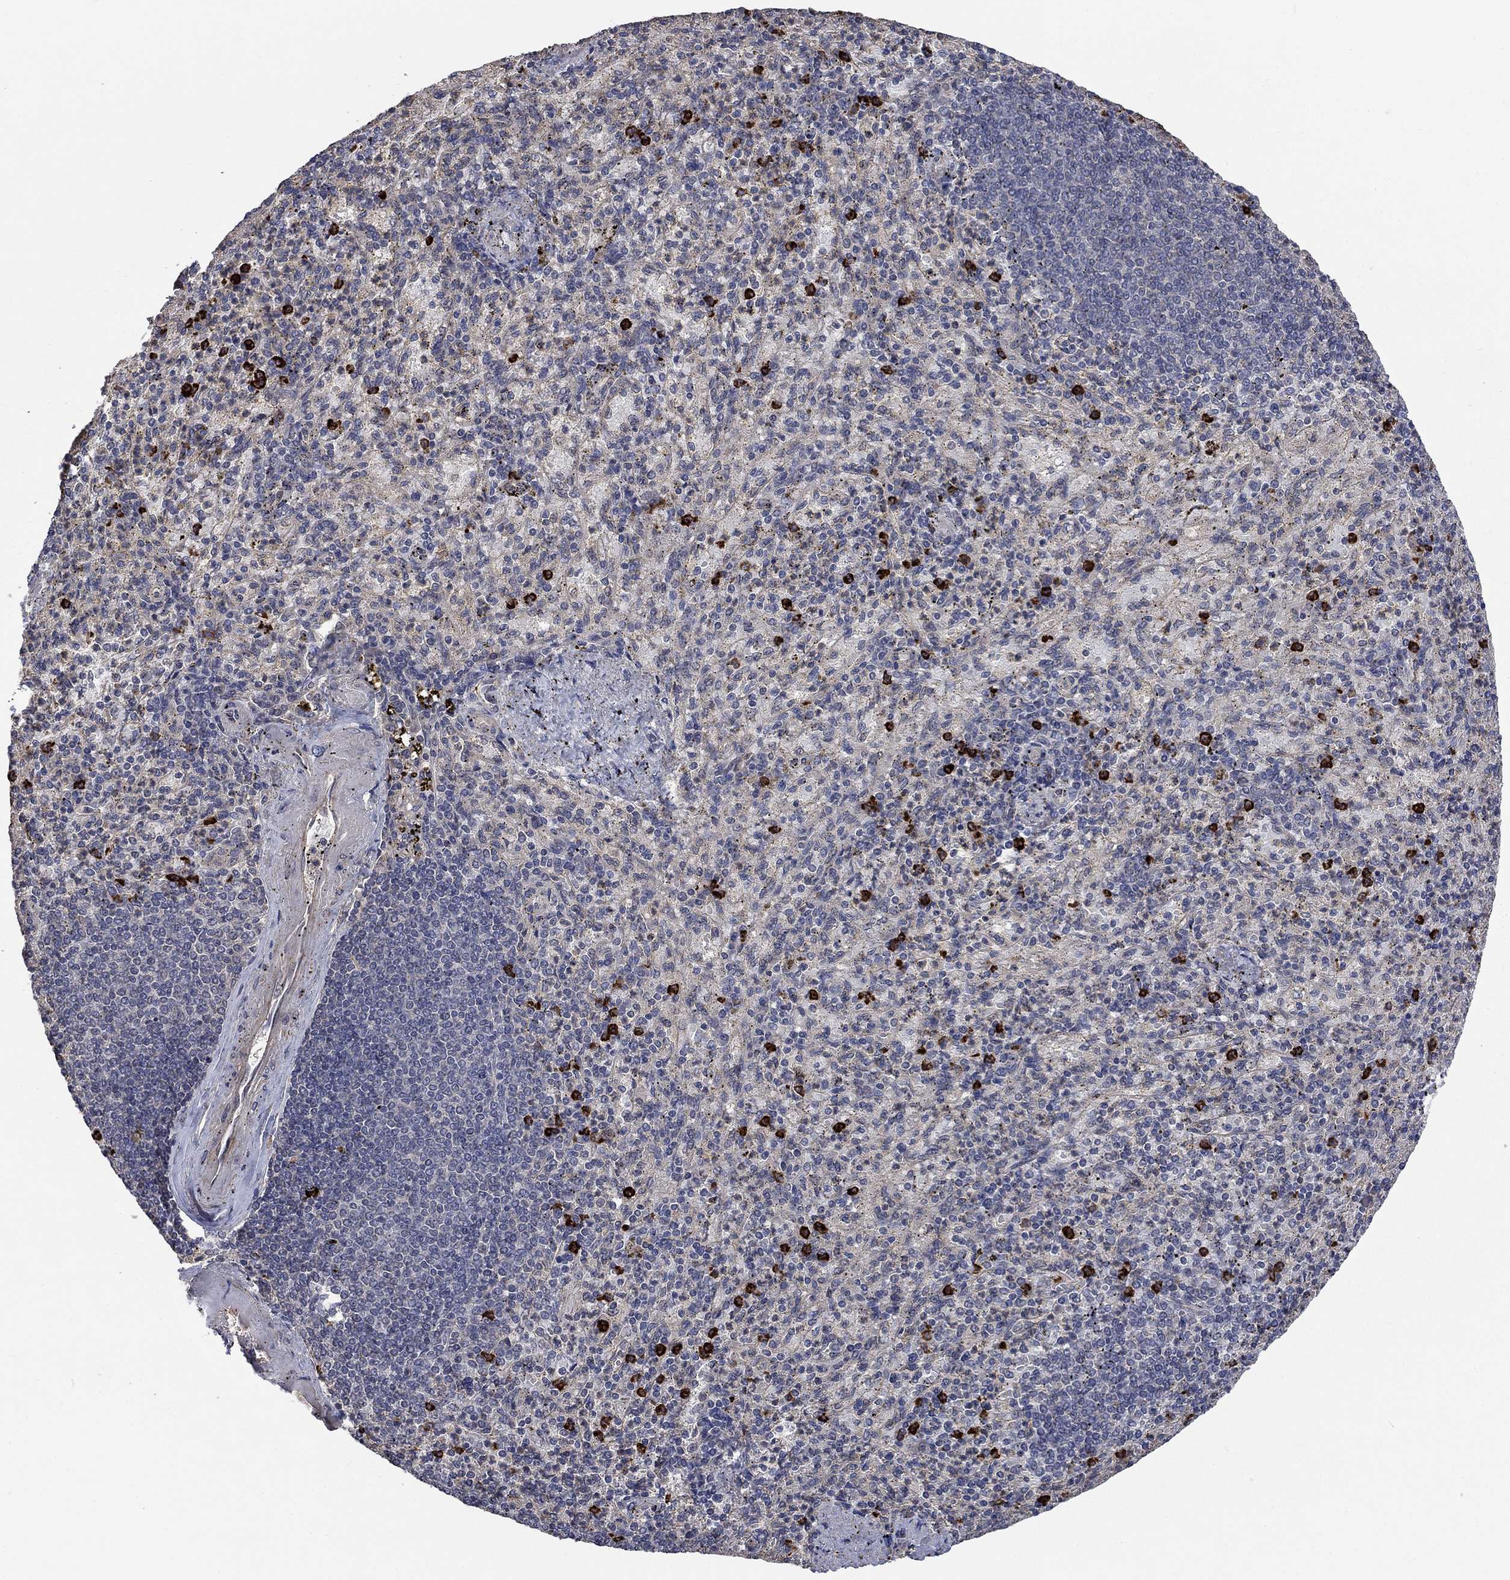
{"staining": {"intensity": "strong", "quantity": "<25%", "location": "cytoplasmic/membranous"}, "tissue": "spleen", "cell_type": "Cells in red pulp", "image_type": "normal", "snomed": [{"axis": "morphology", "description": "Normal tissue, NOS"}, {"axis": "topography", "description": "Spleen"}], "caption": "A medium amount of strong cytoplasmic/membranous positivity is appreciated in about <25% of cells in red pulp in normal spleen.", "gene": "VCAN", "patient": {"sex": "female", "age": 74}}